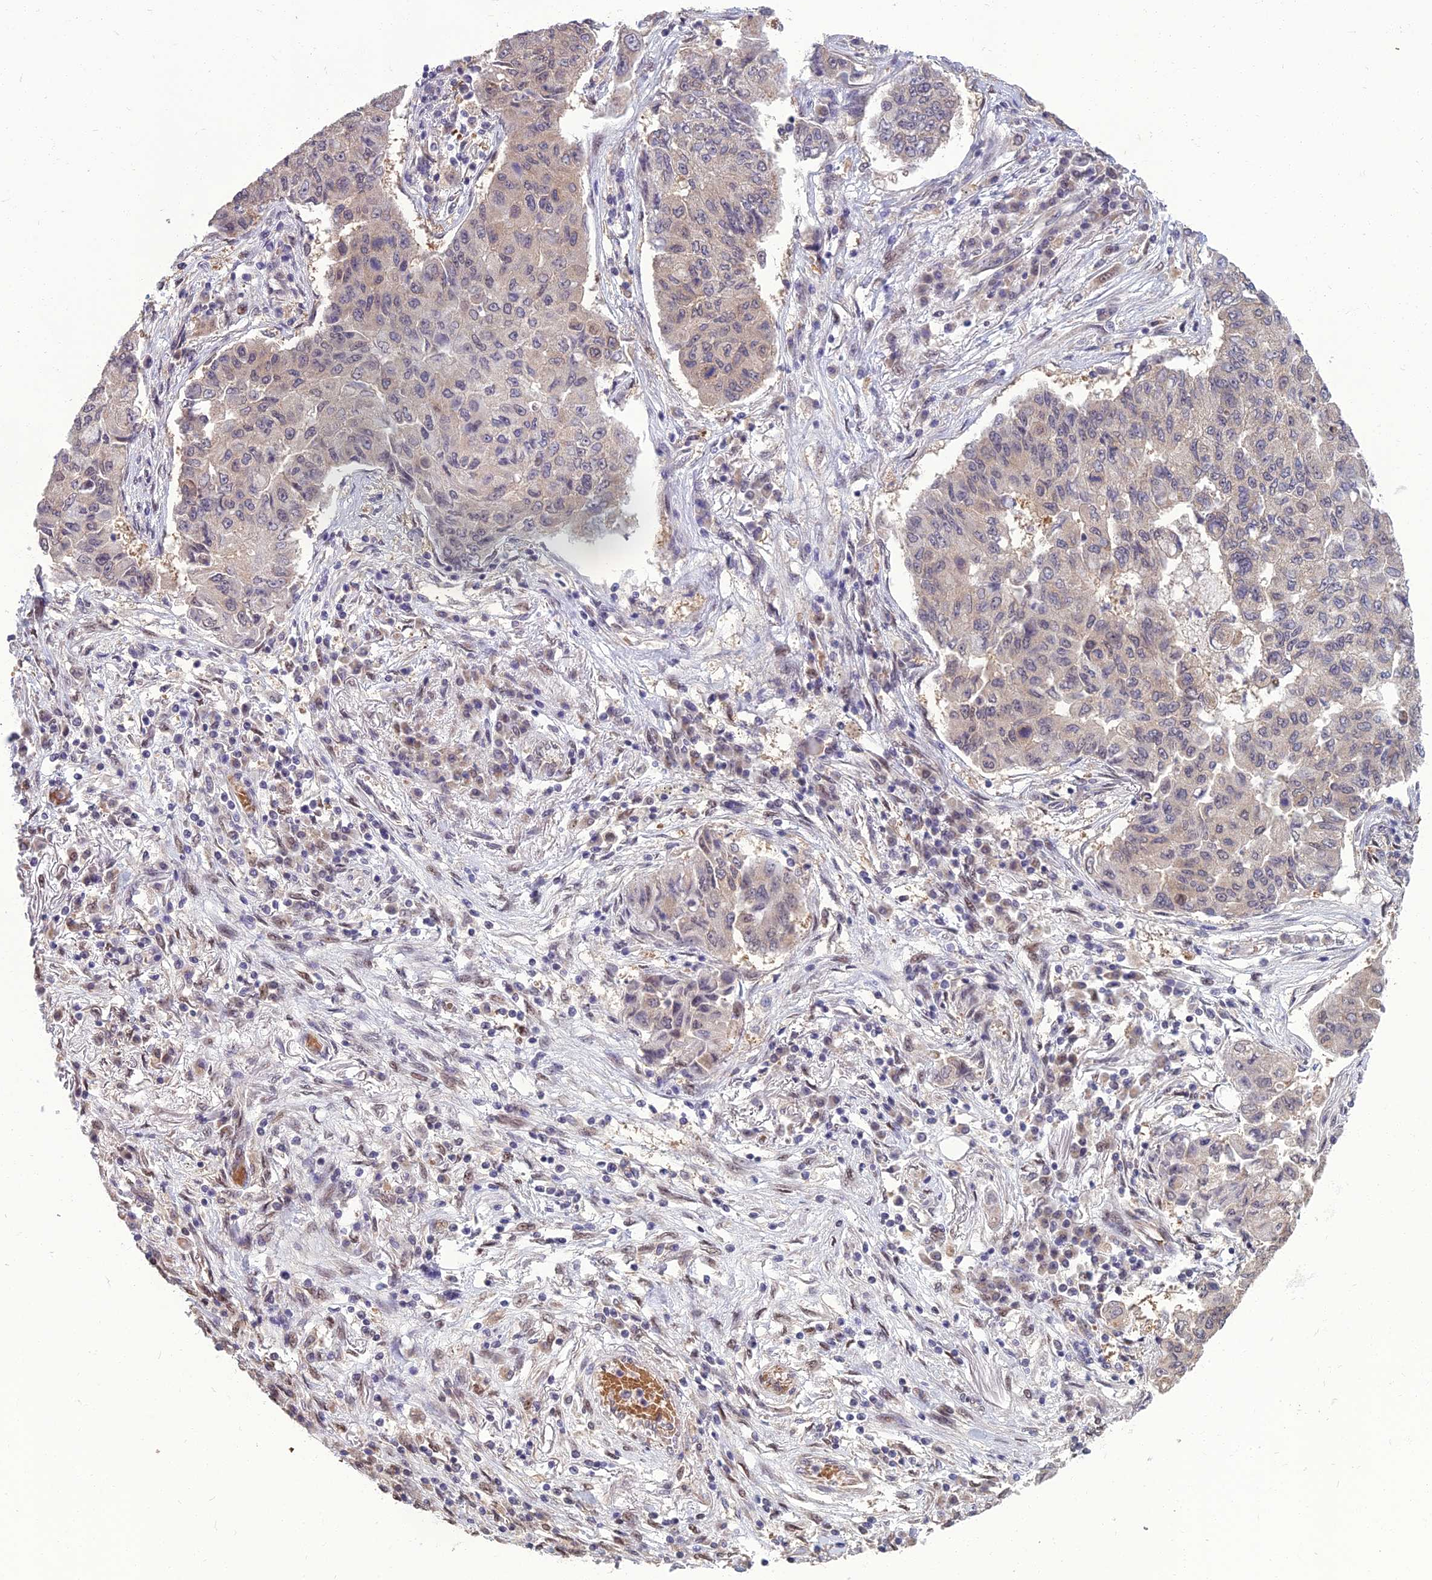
{"staining": {"intensity": "weak", "quantity": "<25%", "location": "cytoplasmic/membranous,nuclear"}, "tissue": "lung cancer", "cell_type": "Tumor cells", "image_type": "cancer", "snomed": [{"axis": "morphology", "description": "Squamous cell carcinoma, NOS"}, {"axis": "topography", "description": "Lung"}], "caption": "Lung cancer stained for a protein using IHC displays no staining tumor cells.", "gene": "NR4A3", "patient": {"sex": "male", "age": 74}}